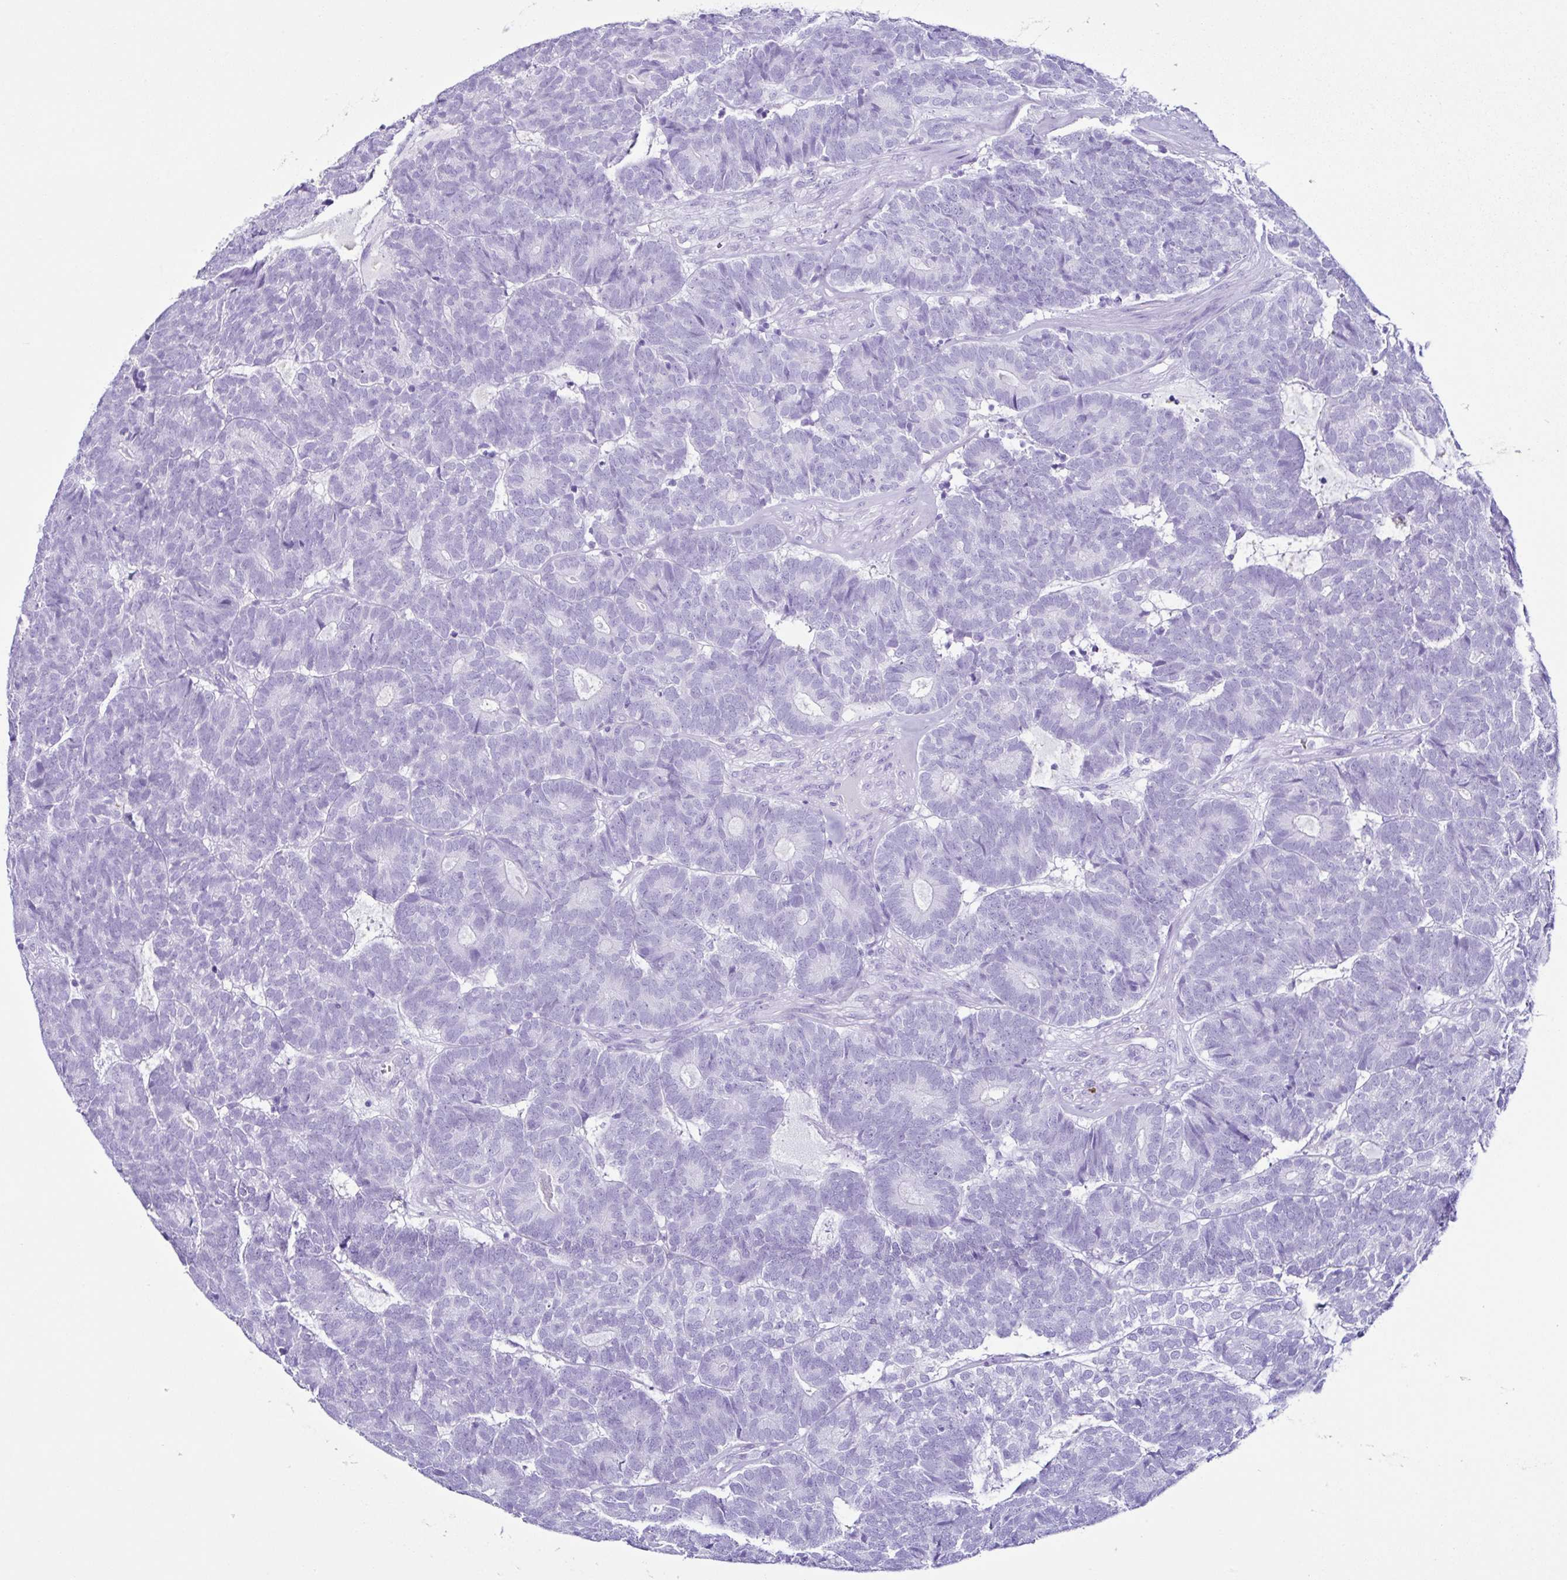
{"staining": {"intensity": "negative", "quantity": "none", "location": "none"}, "tissue": "head and neck cancer", "cell_type": "Tumor cells", "image_type": "cancer", "snomed": [{"axis": "morphology", "description": "Adenocarcinoma, NOS"}, {"axis": "topography", "description": "Head-Neck"}], "caption": "IHC image of neoplastic tissue: human adenocarcinoma (head and neck) stained with DAB demonstrates no significant protein positivity in tumor cells.", "gene": "PIGF", "patient": {"sex": "female", "age": 81}}